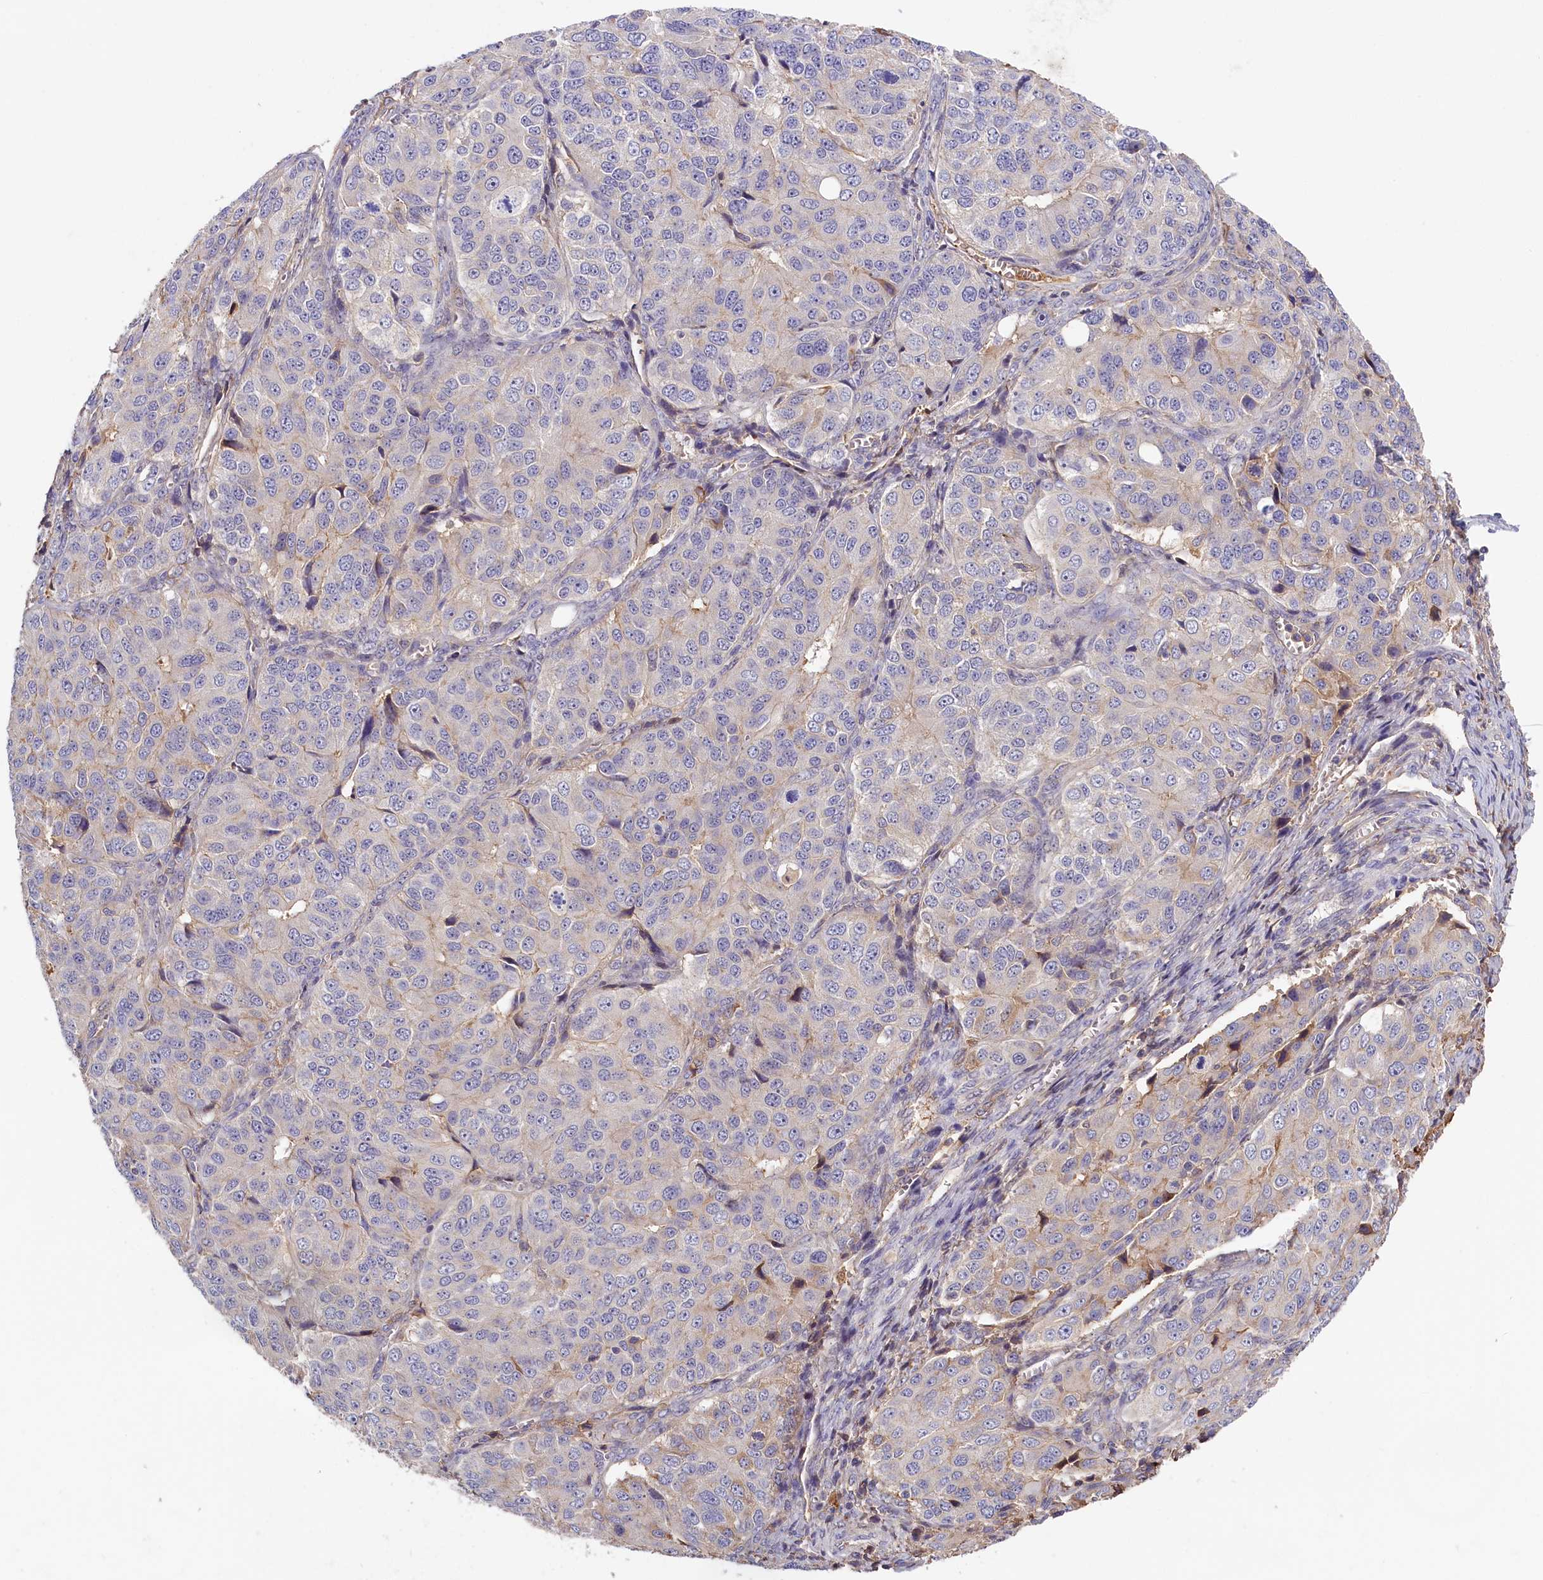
{"staining": {"intensity": "weak", "quantity": "25%-75%", "location": "cytoplasmic/membranous"}, "tissue": "ovarian cancer", "cell_type": "Tumor cells", "image_type": "cancer", "snomed": [{"axis": "morphology", "description": "Carcinoma, endometroid"}, {"axis": "topography", "description": "Ovary"}], "caption": "Immunohistochemistry micrograph of ovarian endometroid carcinoma stained for a protein (brown), which demonstrates low levels of weak cytoplasmic/membranous expression in about 25%-75% of tumor cells.", "gene": "ADGRD1", "patient": {"sex": "female", "age": 51}}